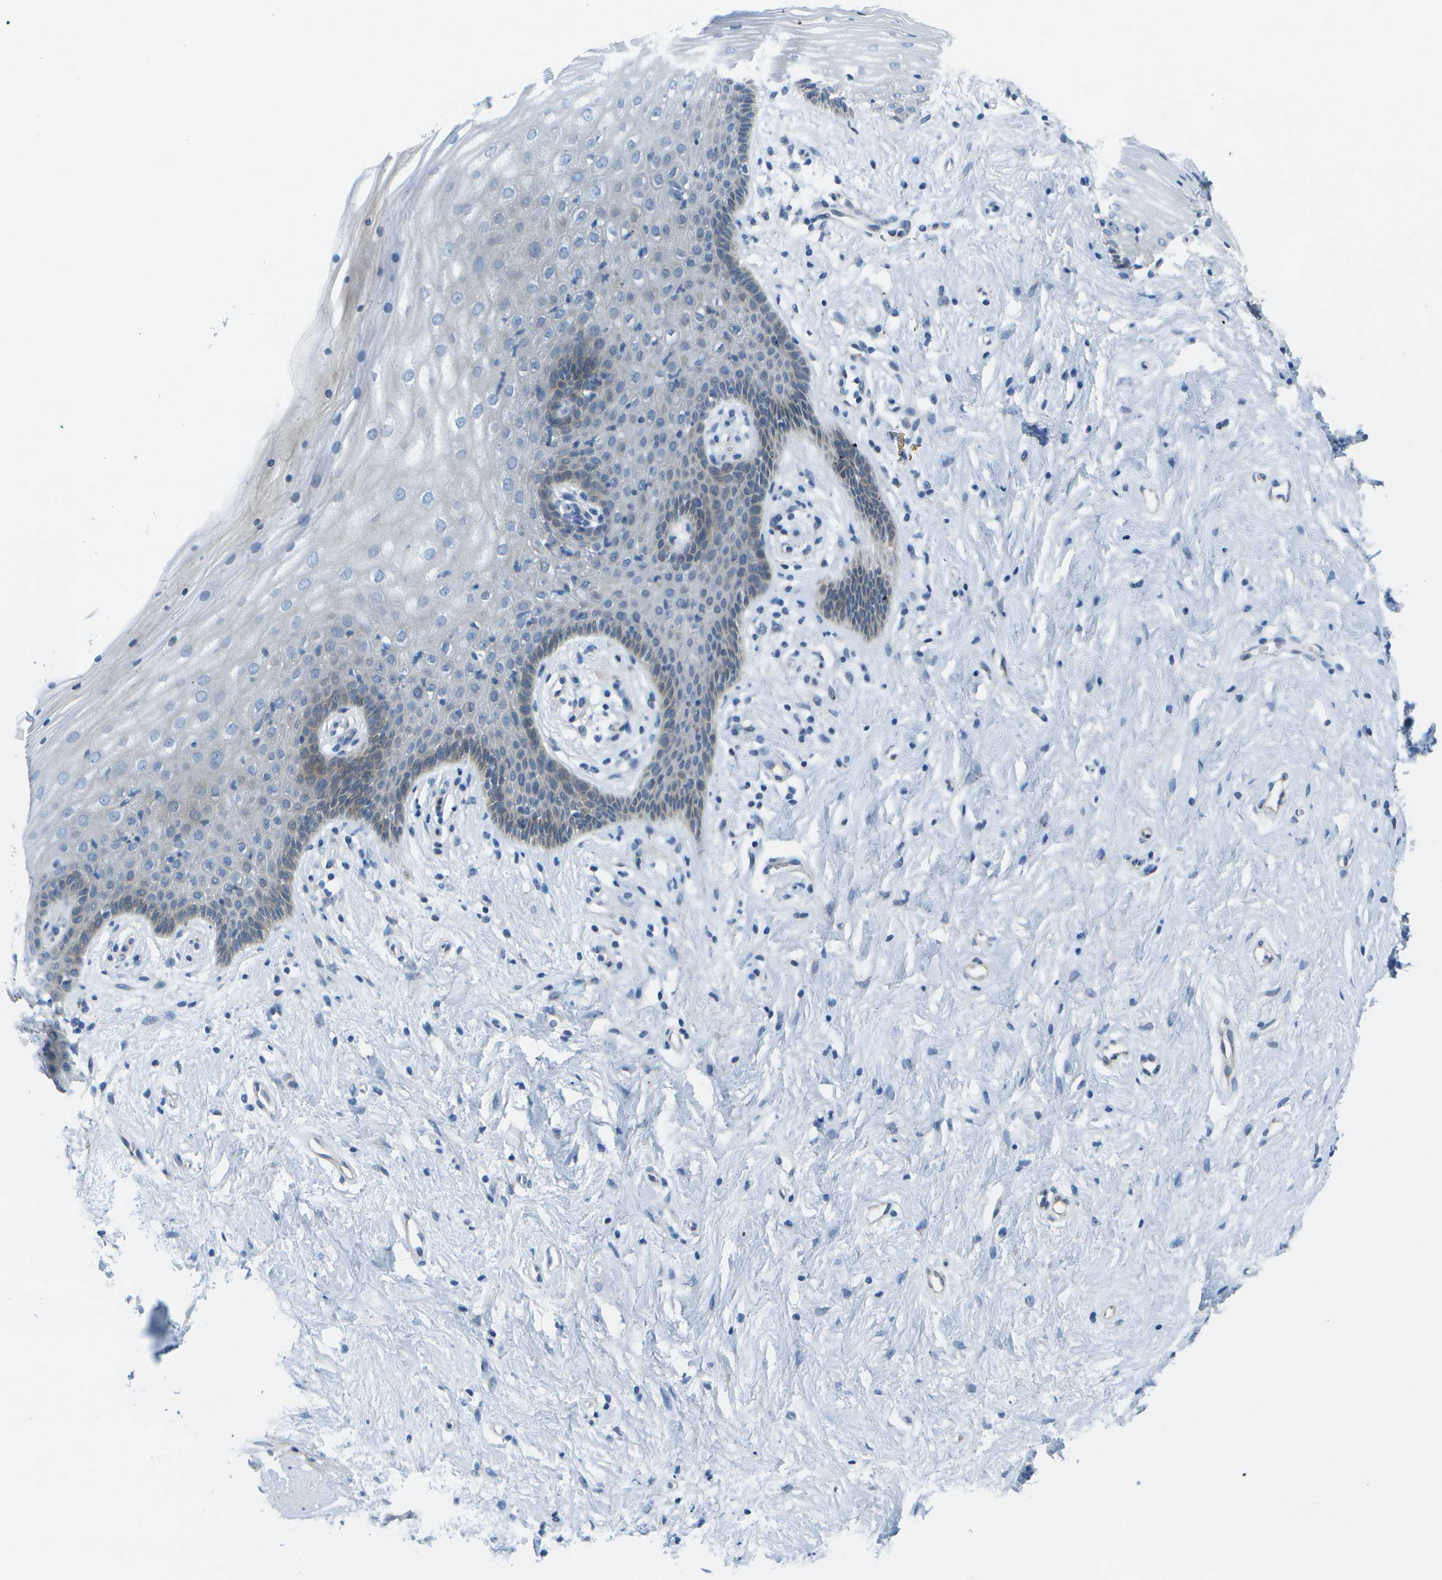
{"staining": {"intensity": "weak", "quantity": "<25%", "location": "cytoplasmic/membranous"}, "tissue": "vagina", "cell_type": "Squamous epithelial cells", "image_type": "normal", "snomed": [{"axis": "morphology", "description": "Normal tissue, NOS"}, {"axis": "topography", "description": "Vagina"}], "caption": "A photomicrograph of vagina stained for a protein demonstrates no brown staining in squamous epithelial cells.", "gene": "SORBS3", "patient": {"sex": "female", "age": 44}}